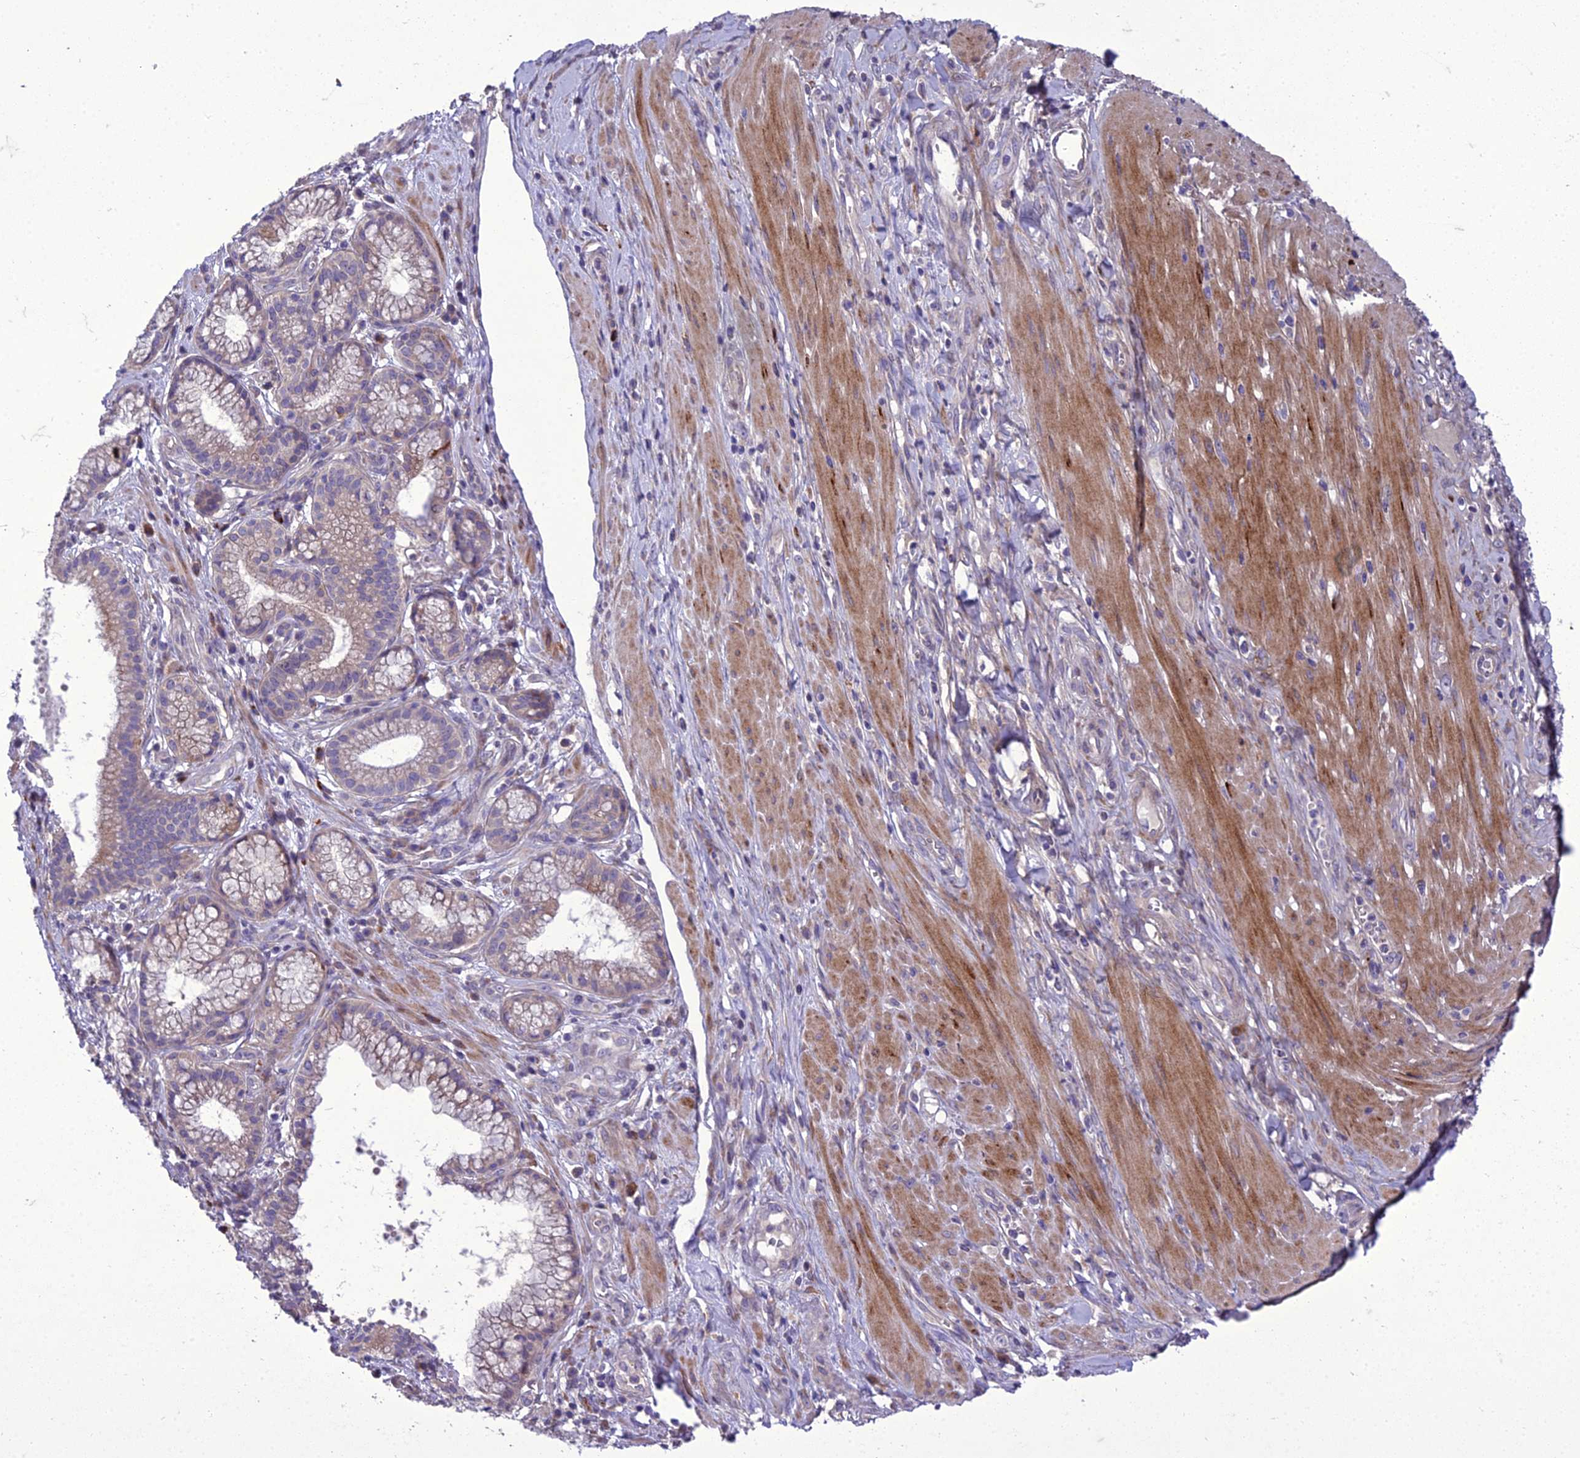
{"staining": {"intensity": "moderate", "quantity": "<25%", "location": "cytoplasmic/membranous"}, "tissue": "pancreatic cancer", "cell_type": "Tumor cells", "image_type": "cancer", "snomed": [{"axis": "morphology", "description": "Adenocarcinoma, NOS"}, {"axis": "topography", "description": "Pancreas"}], "caption": "Pancreatic cancer (adenocarcinoma) was stained to show a protein in brown. There is low levels of moderate cytoplasmic/membranous expression in about <25% of tumor cells.", "gene": "ADIPOR2", "patient": {"sex": "male", "age": 72}}